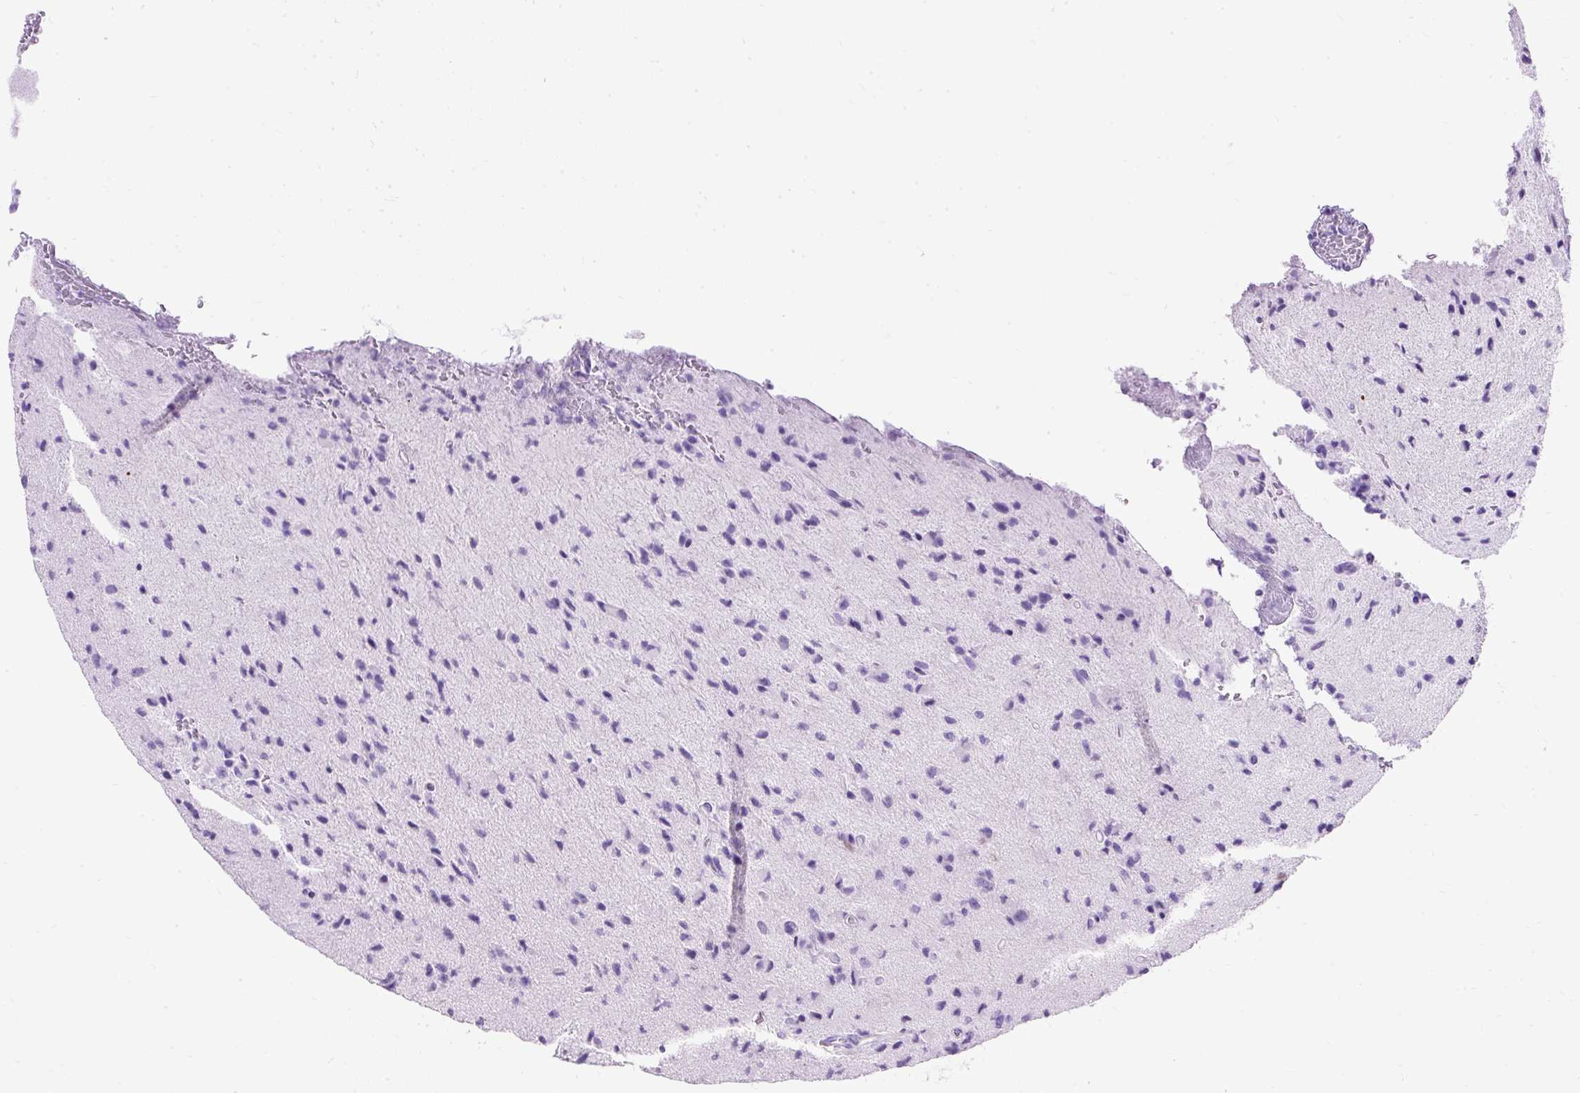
{"staining": {"intensity": "negative", "quantity": "none", "location": "none"}, "tissue": "glioma", "cell_type": "Tumor cells", "image_type": "cancer", "snomed": [{"axis": "morphology", "description": "Glioma, malignant, High grade"}, {"axis": "topography", "description": "Brain"}], "caption": "The micrograph demonstrates no significant expression in tumor cells of malignant glioma (high-grade).", "gene": "PVALB", "patient": {"sex": "male", "age": 36}}